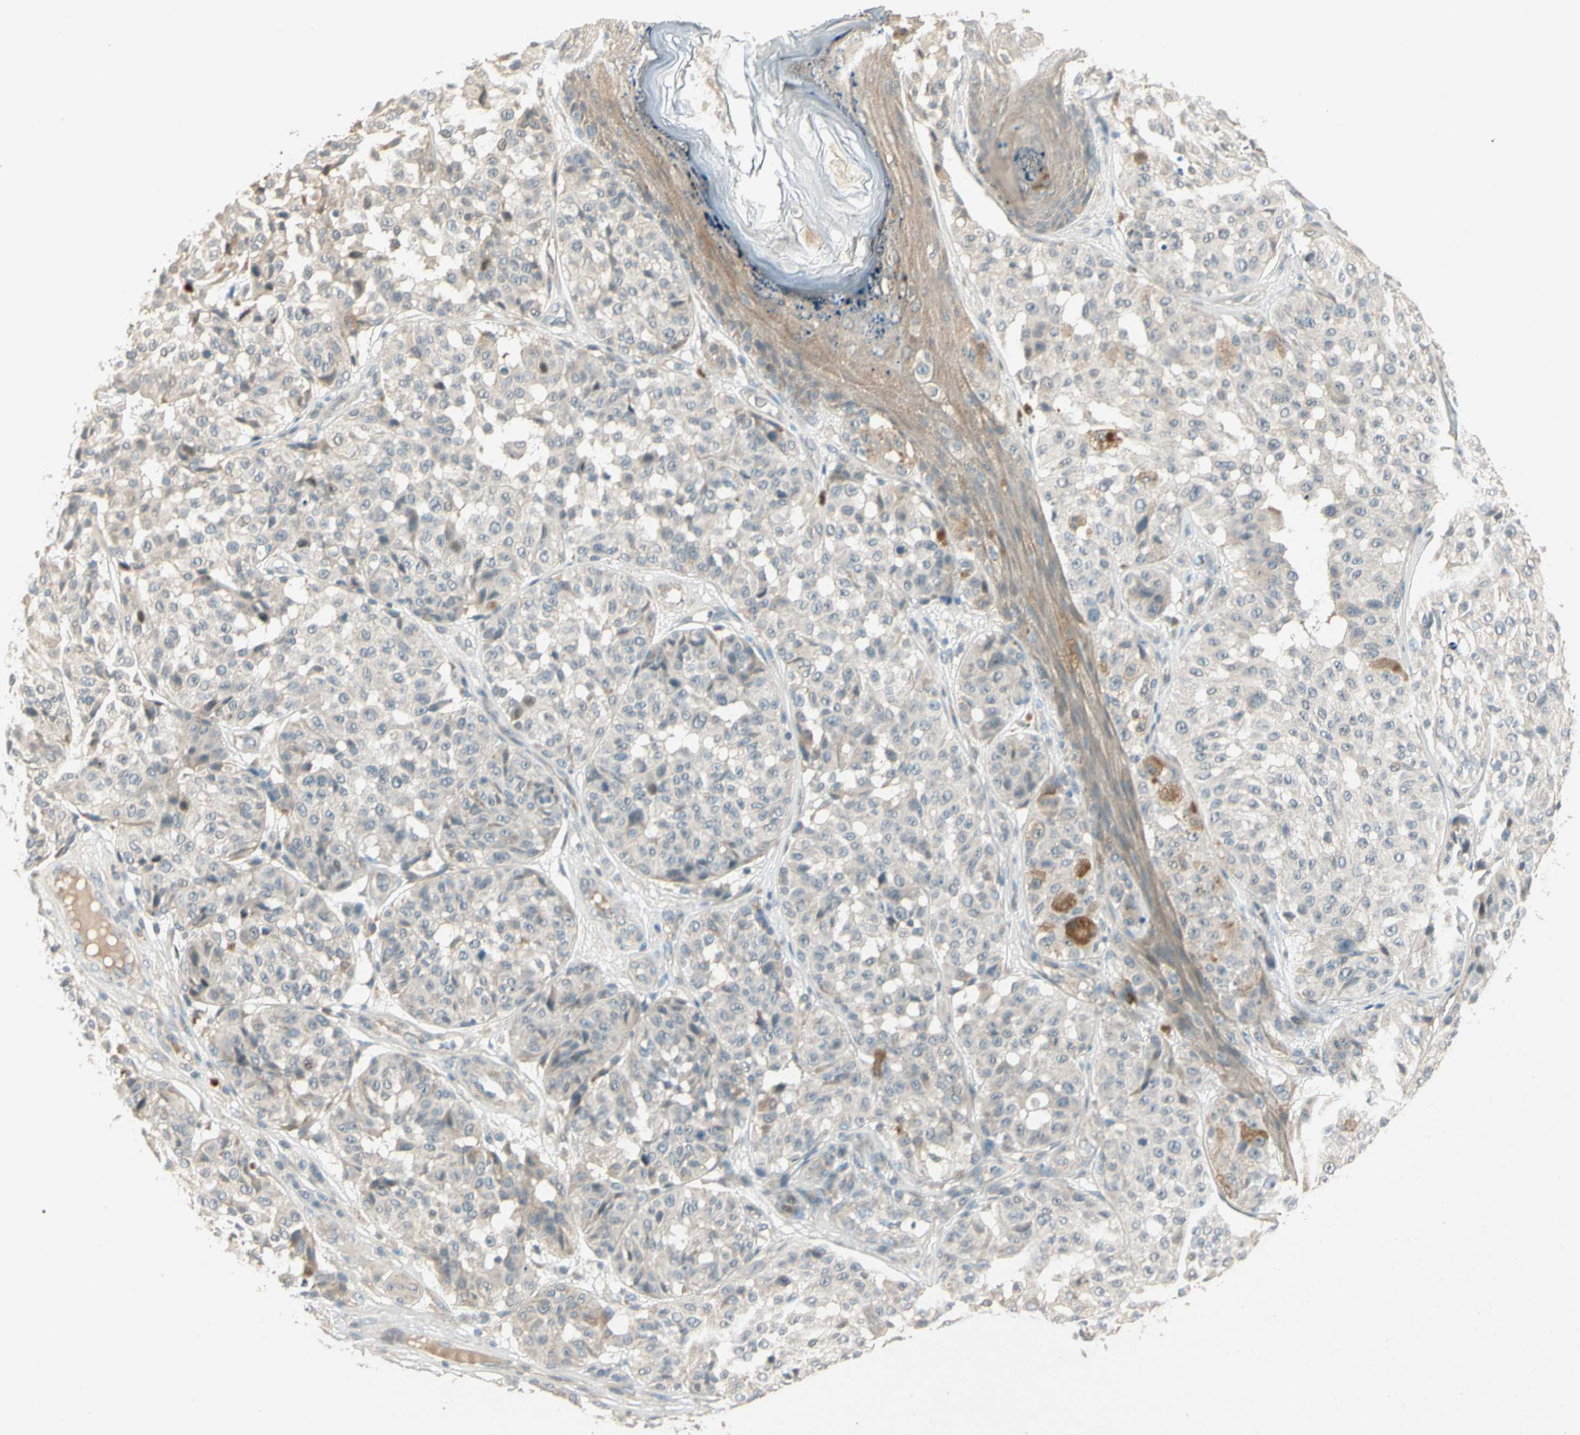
{"staining": {"intensity": "negative", "quantity": "none", "location": "none"}, "tissue": "melanoma", "cell_type": "Tumor cells", "image_type": "cancer", "snomed": [{"axis": "morphology", "description": "Malignant melanoma, NOS"}, {"axis": "topography", "description": "Skin"}], "caption": "This image is of malignant melanoma stained with immunohistochemistry (IHC) to label a protein in brown with the nuclei are counter-stained blue. There is no expression in tumor cells.", "gene": "PCDHB15", "patient": {"sex": "female", "age": 46}}